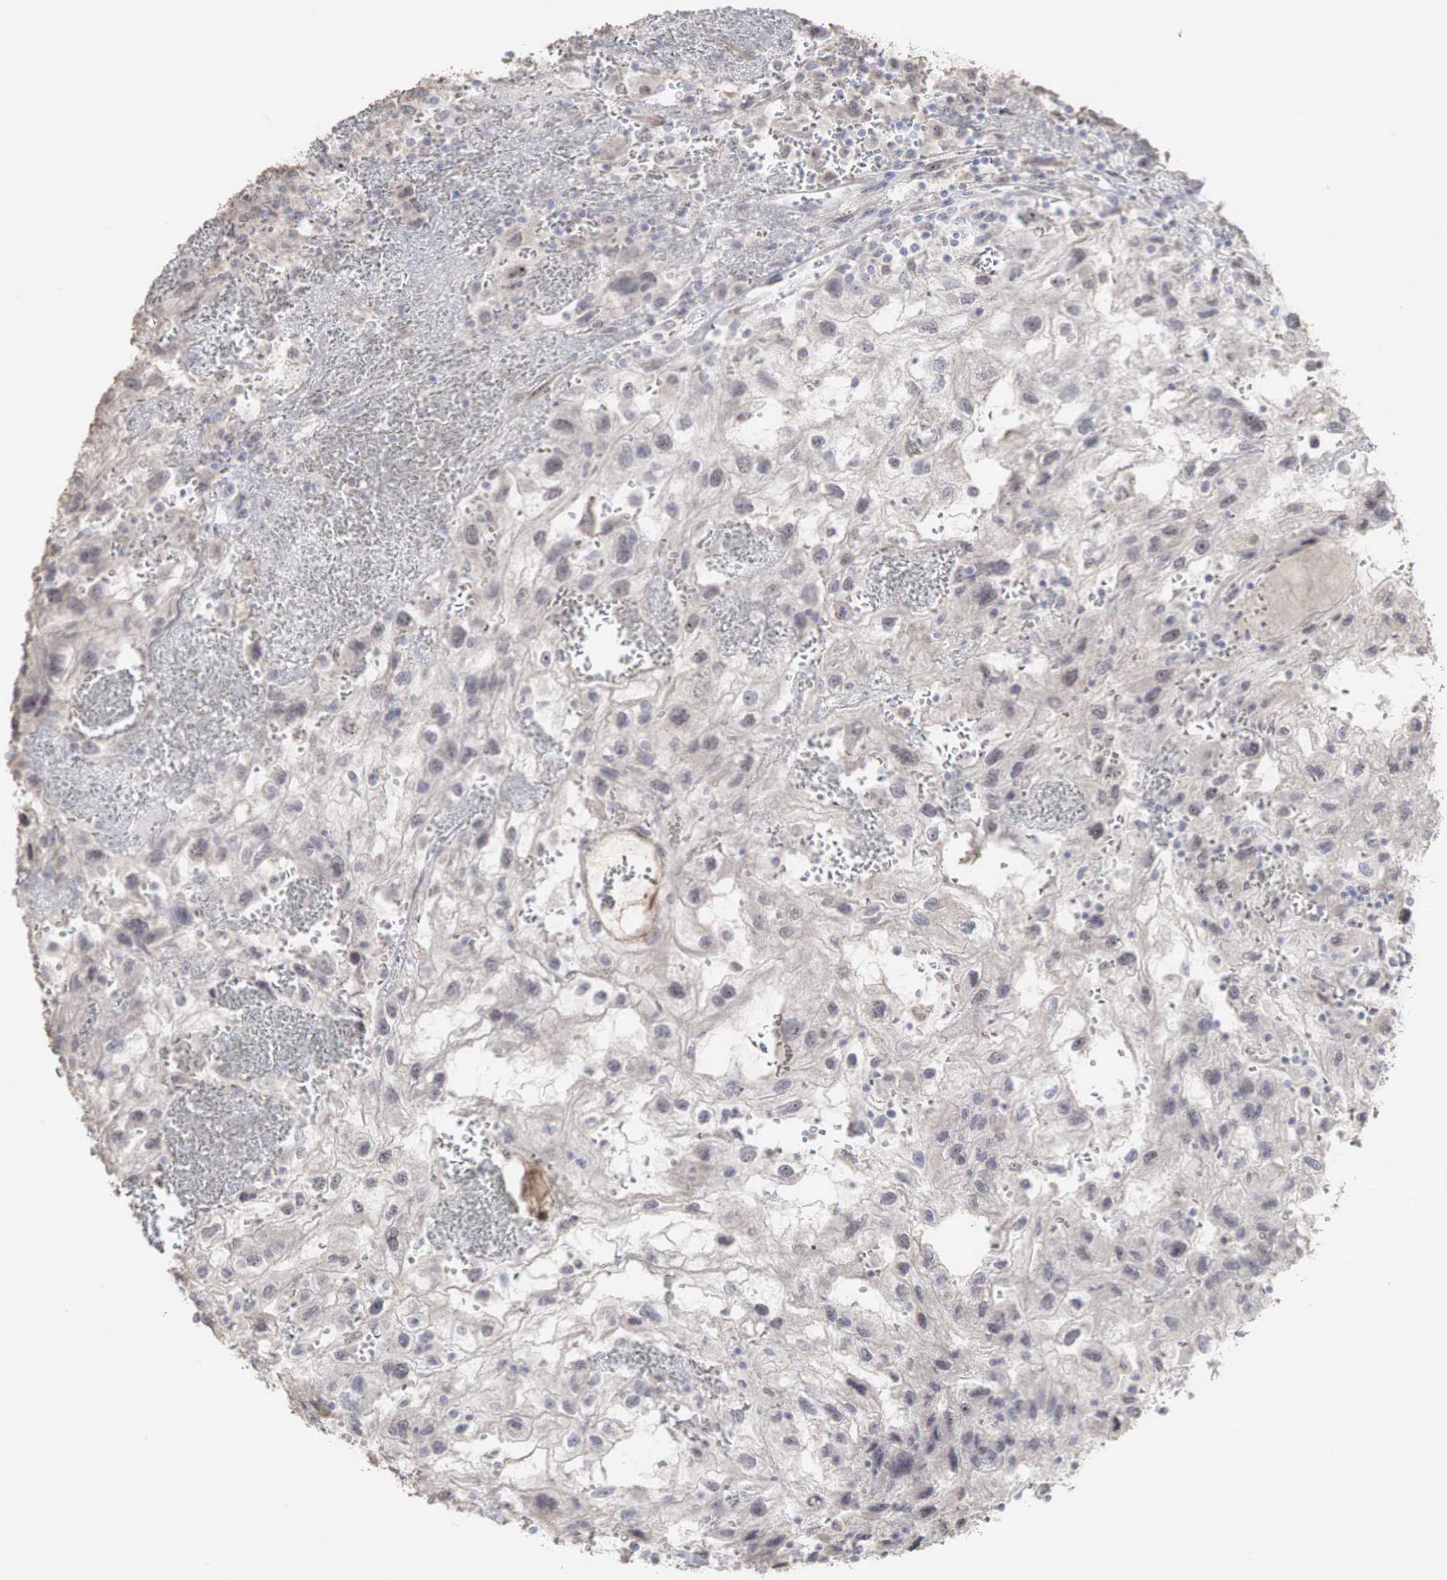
{"staining": {"intensity": "weak", "quantity": ">75%", "location": "cytoplasmic/membranous"}, "tissue": "renal cancer", "cell_type": "Tumor cells", "image_type": "cancer", "snomed": [{"axis": "morphology", "description": "Normal tissue, NOS"}, {"axis": "morphology", "description": "Adenocarcinoma, NOS"}, {"axis": "topography", "description": "Kidney"}], "caption": "Immunohistochemical staining of adenocarcinoma (renal) displays low levels of weak cytoplasmic/membranous protein positivity in approximately >75% of tumor cells. The staining was performed using DAB (3,3'-diaminobenzidine) to visualize the protein expression in brown, while the nuclei were stained in blue with hematoxylin (Magnification: 20x).", "gene": "DKC1", "patient": {"sex": "male", "age": 71}}